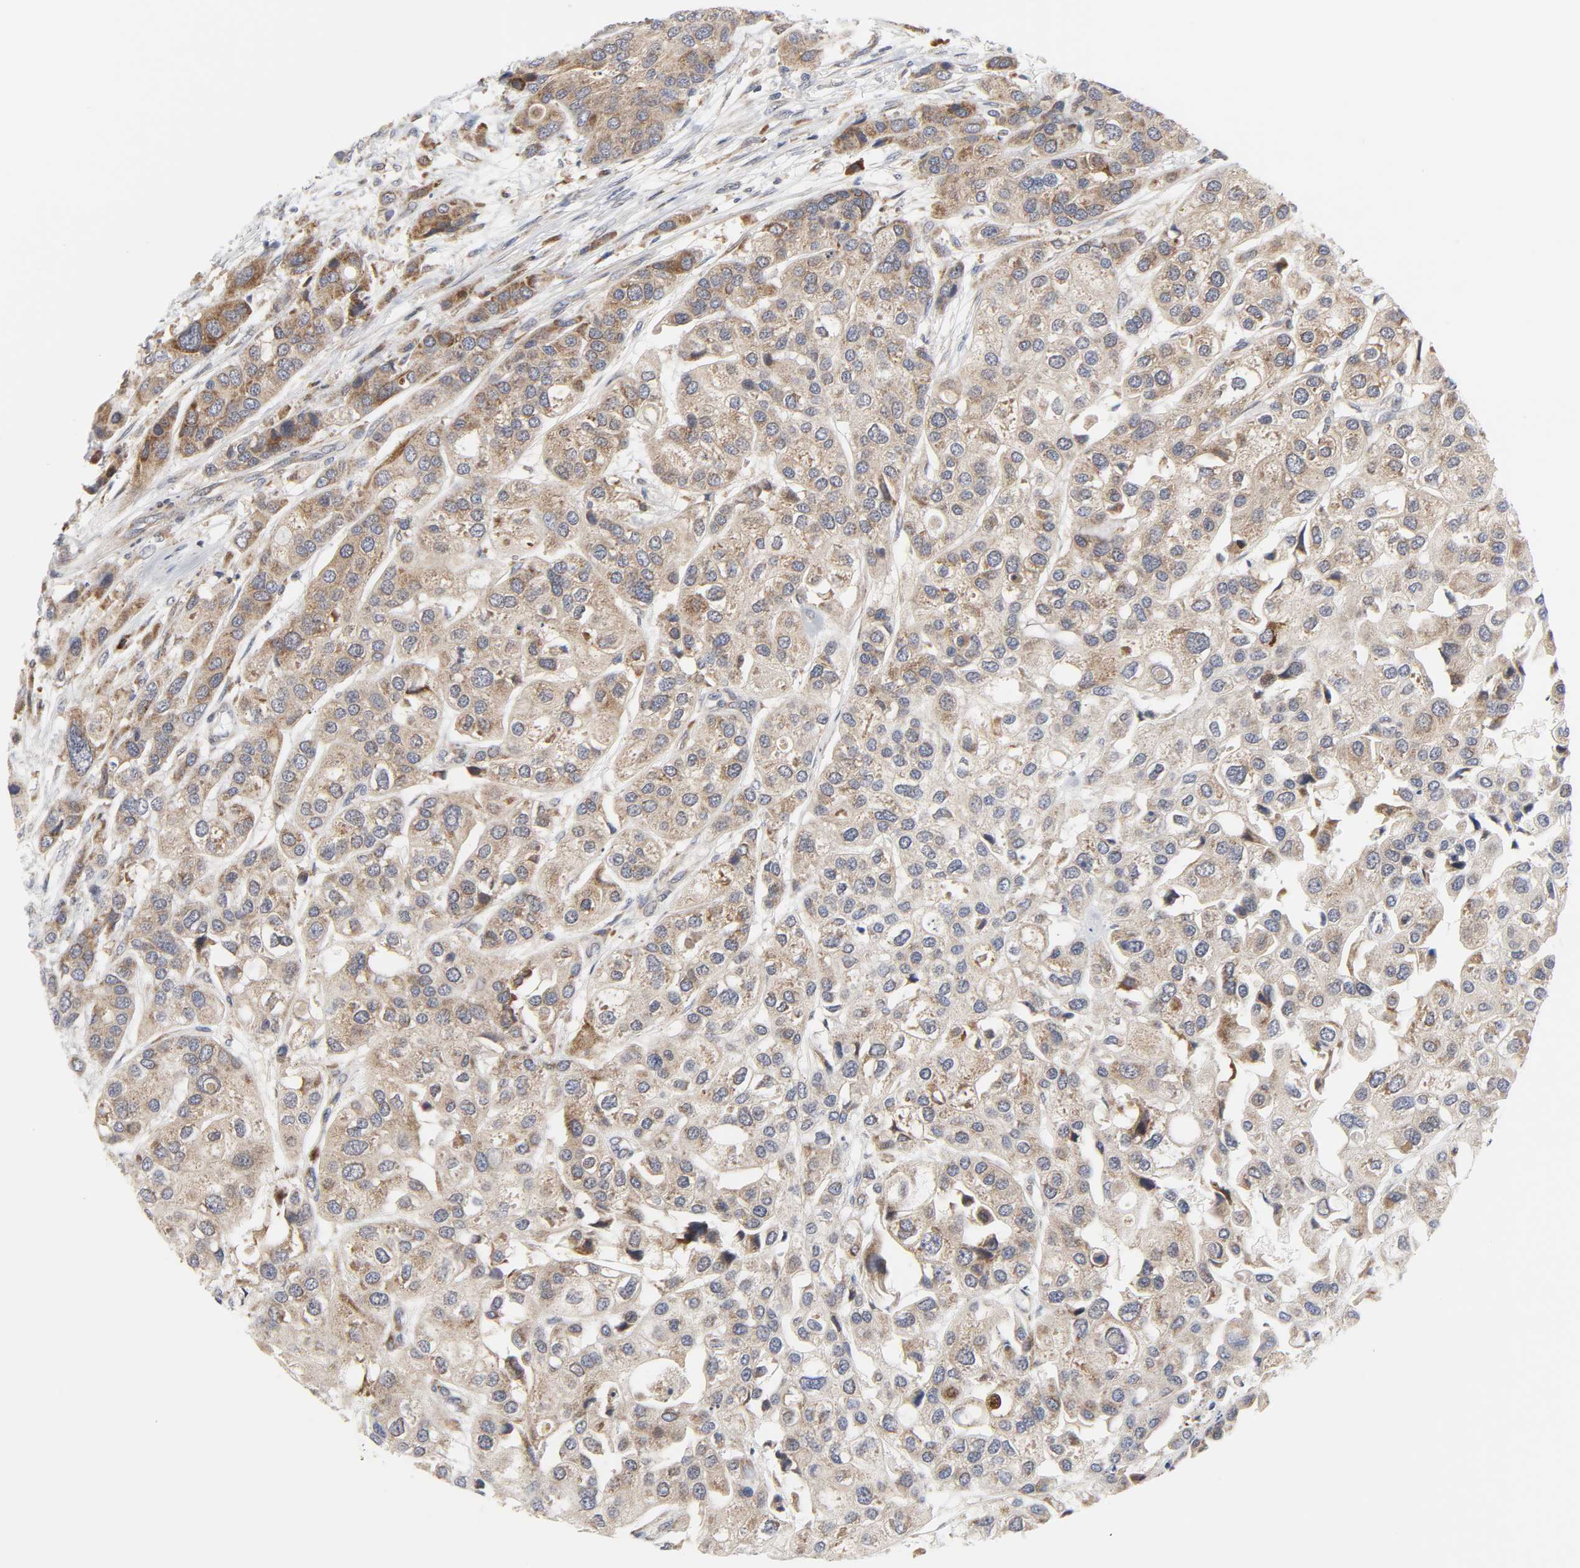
{"staining": {"intensity": "moderate", "quantity": ">75%", "location": "cytoplasmic/membranous"}, "tissue": "urothelial cancer", "cell_type": "Tumor cells", "image_type": "cancer", "snomed": [{"axis": "morphology", "description": "Urothelial carcinoma, High grade"}, {"axis": "topography", "description": "Urinary bladder"}], "caption": "IHC (DAB) staining of human urothelial cancer exhibits moderate cytoplasmic/membranous protein staining in approximately >75% of tumor cells. (Stains: DAB in brown, nuclei in blue, Microscopy: brightfield microscopy at high magnification).", "gene": "BAX", "patient": {"sex": "female", "age": 64}}